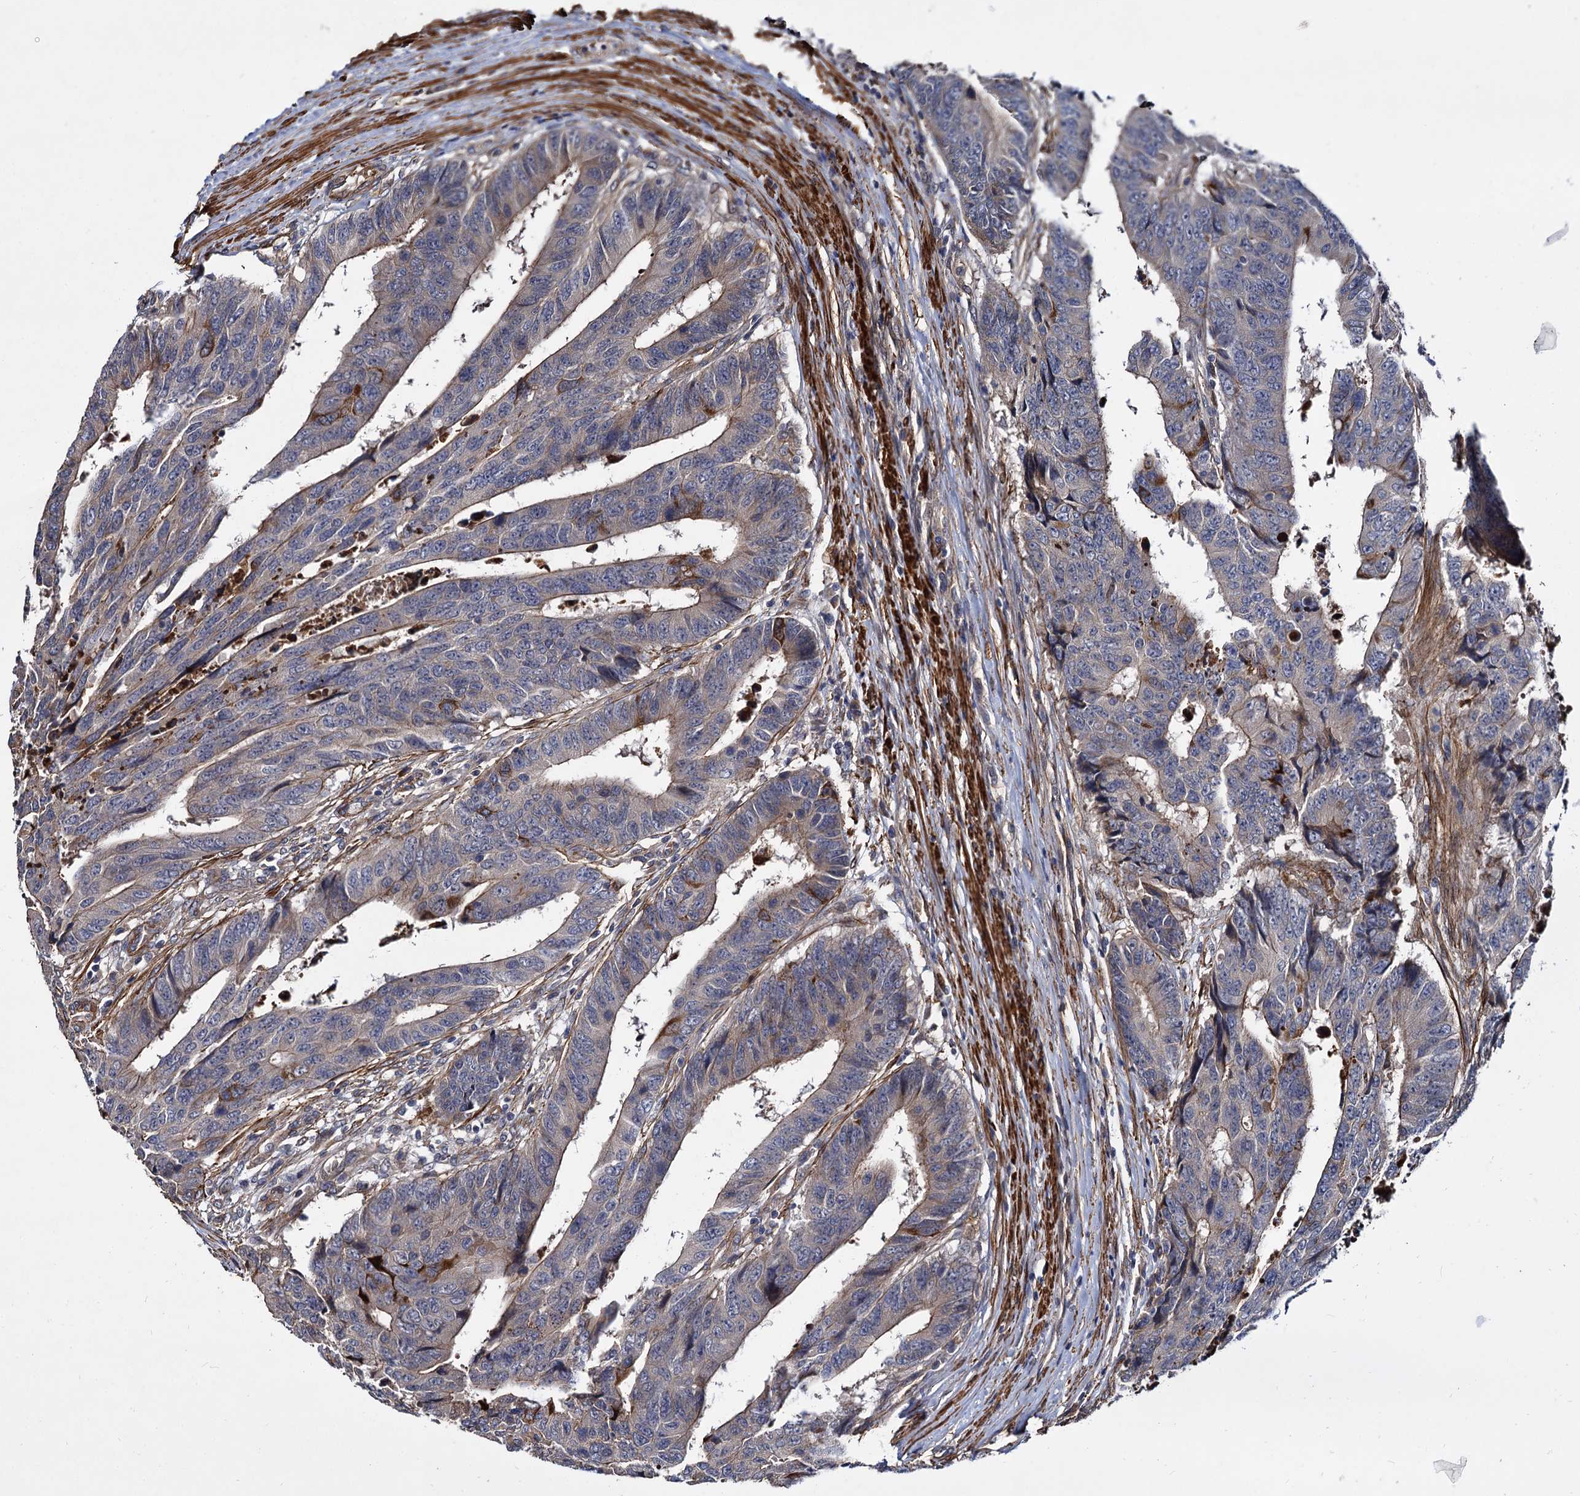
{"staining": {"intensity": "moderate", "quantity": "<25%", "location": "cytoplasmic/membranous"}, "tissue": "colorectal cancer", "cell_type": "Tumor cells", "image_type": "cancer", "snomed": [{"axis": "morphology", "description": "Adenocarcinoma, NOS"}, {"axis": "topography", "description": "Rectum"}], "caption": "Protein staining of colorectal cancer tissue shows moderate cytoplasmic/membranous expression in approximately <25% of tumor cells.", "gene": "ISM2", "patient": {"sex": "male", "age": 84}}